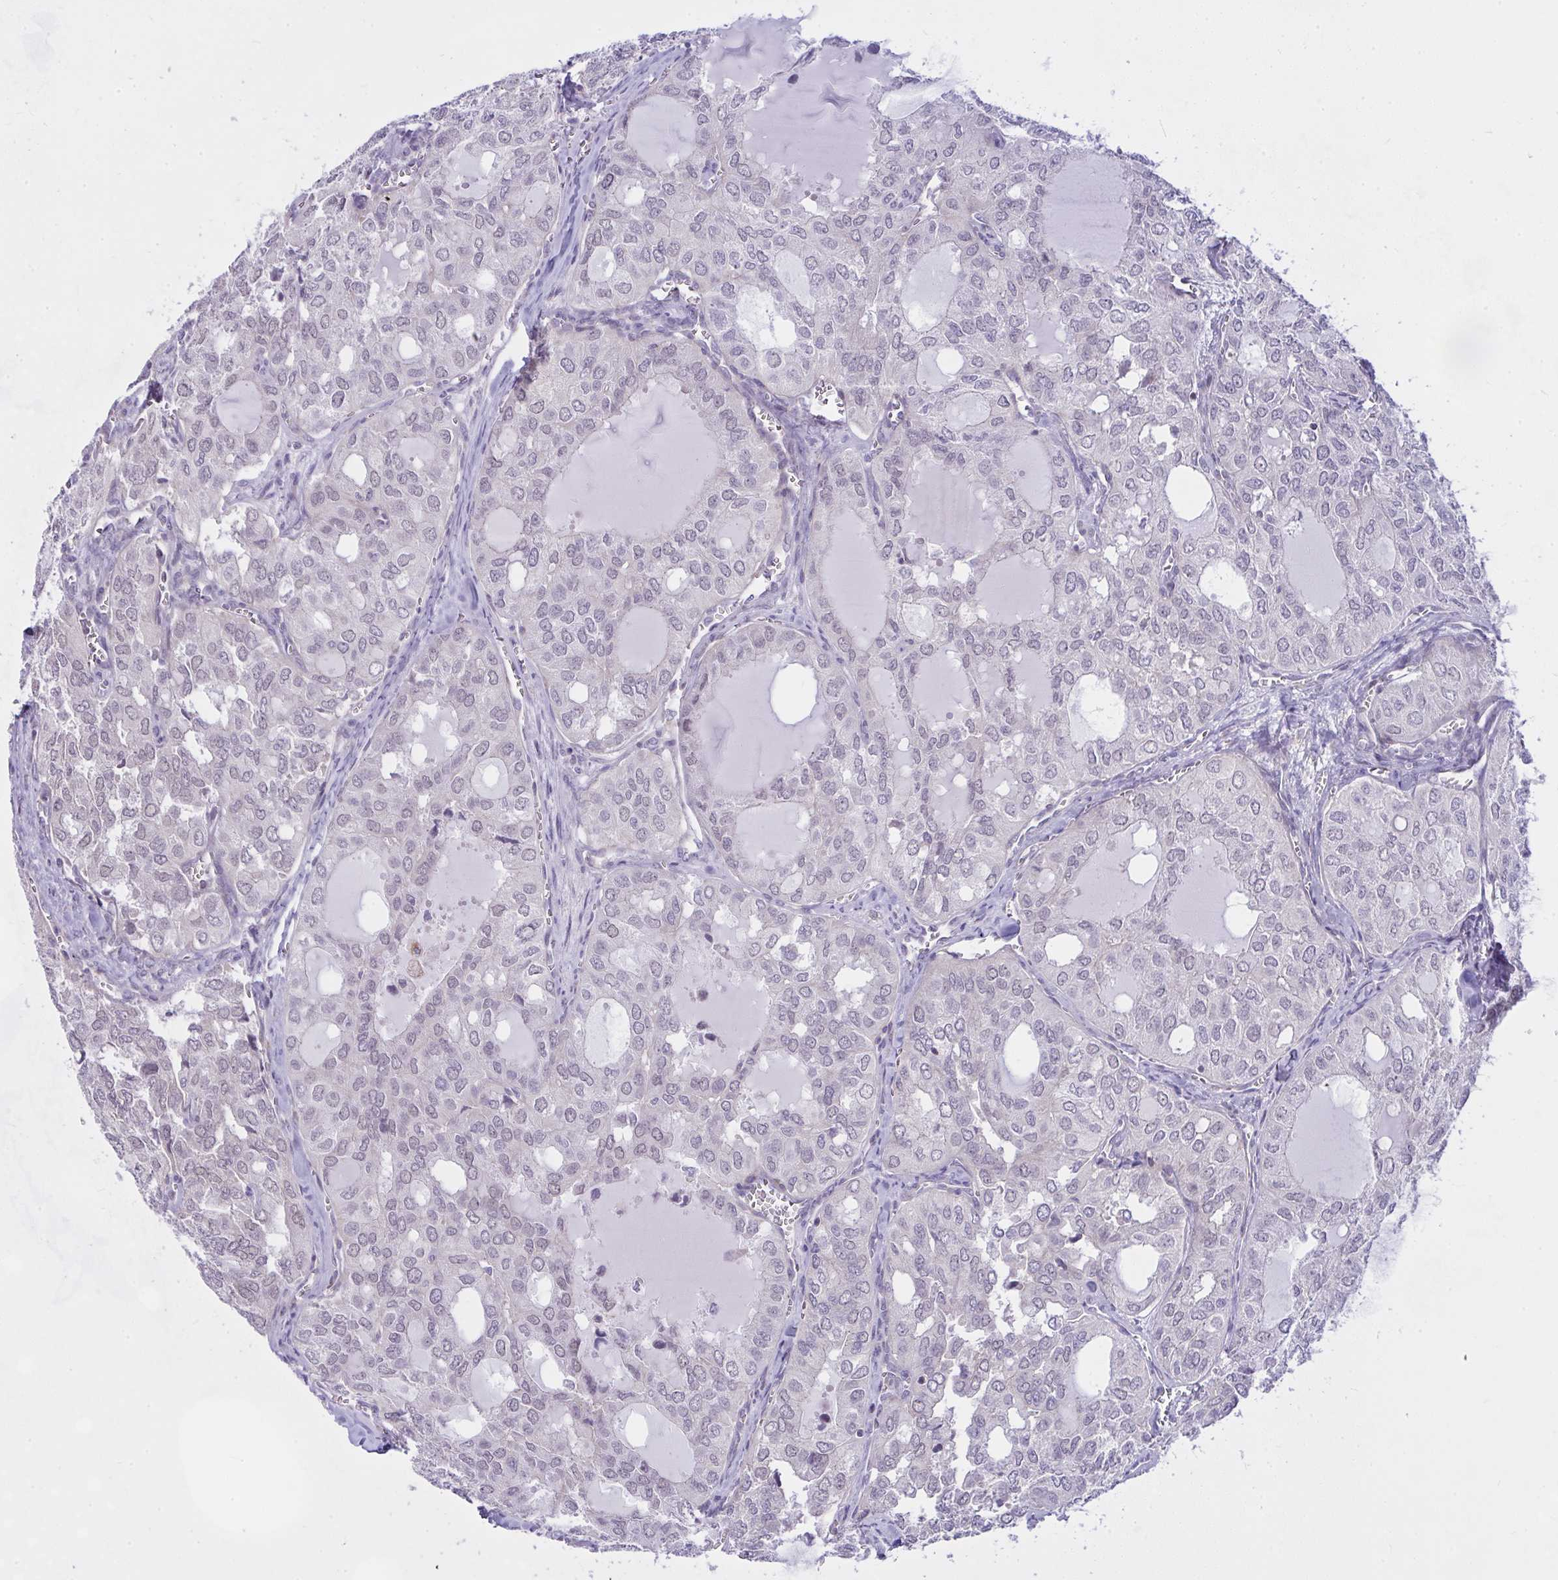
{"staining": {"intensity": "negative", "quantity": "none", "location": "none"}, "tissue": "thyroid cancer", "cell_type": "Tumor cells", "image_type": "cancer", "snomed": [{"axis": "morphology", "description": "Follicular adenoma carcinoma, NOS"}, {"axis": "topography", "description": "Thyroid gland"}], "caption": "Photomicrograph shows no protein expression in tumor cells of thyroid cancer tissue. (Stains: DAB (3,3'-diaminobenzidine) immunohistochemistry (IHC) with hematoxylin counter stain, Microscopy: brightfield microscopy at high magnification).", "gene": "CEP63", "patient": {"sex": "male", "age": 75}}